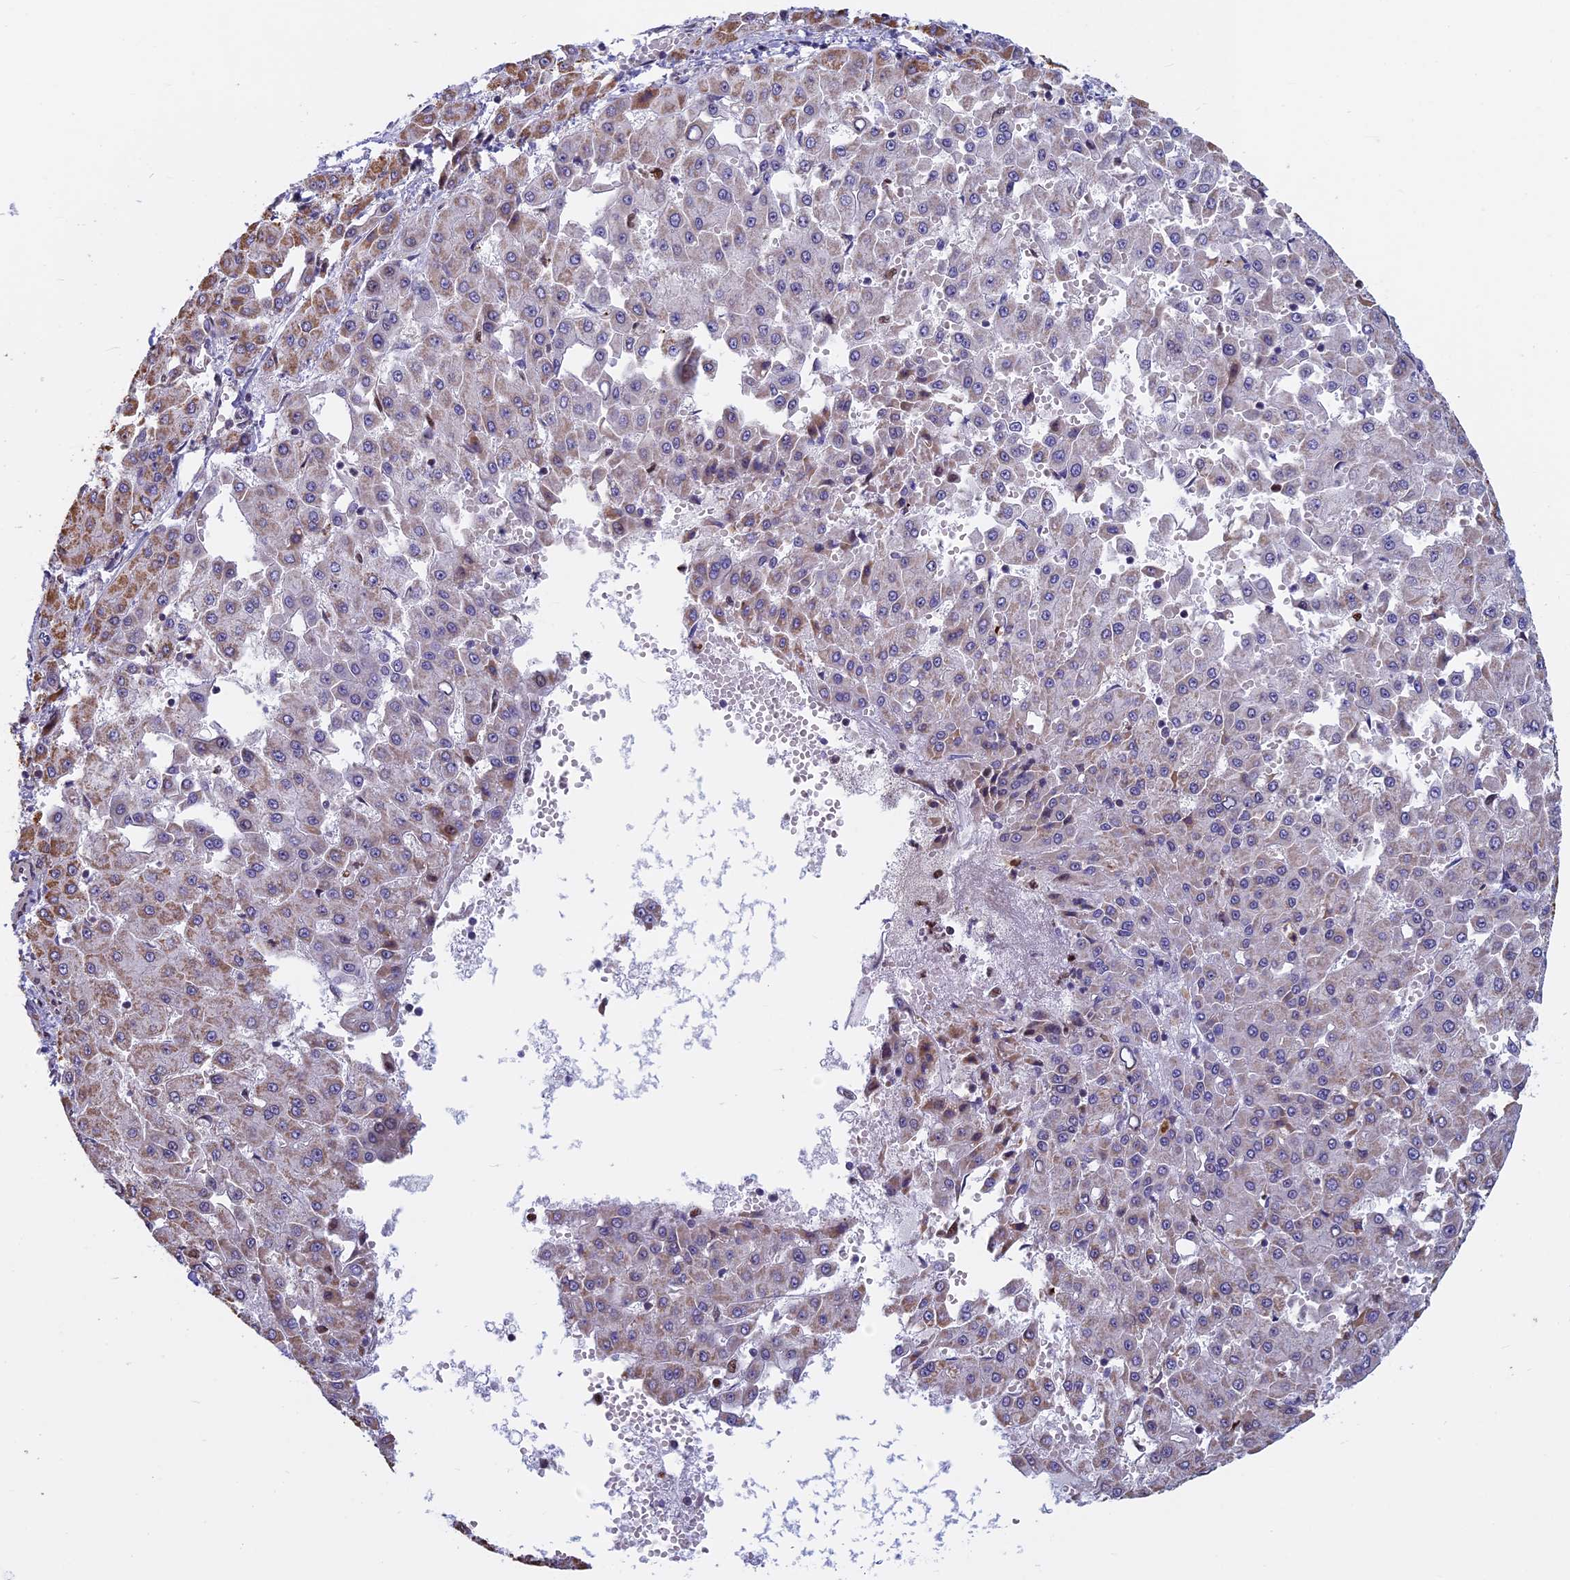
{"staining": {"intensity": "weak", "quantity": "<25%", "location": "cytoplasmic/membranous"}, "tissue": "liver cancer", "cell_type": "Tumor cells", "image_type": "cancer", "snomed": [{"axis": "morphology", "description": "Carcinoma, Hepatocellular, NOS"}, {"axis": "topography", "description": "Liver"}], "caption": "The micrograph displays no significant expression in tumor cells of hepatocellular carcinoma (liver).", "gene": "ACSS1", "patient": {"sex": "male", "age": 47}}